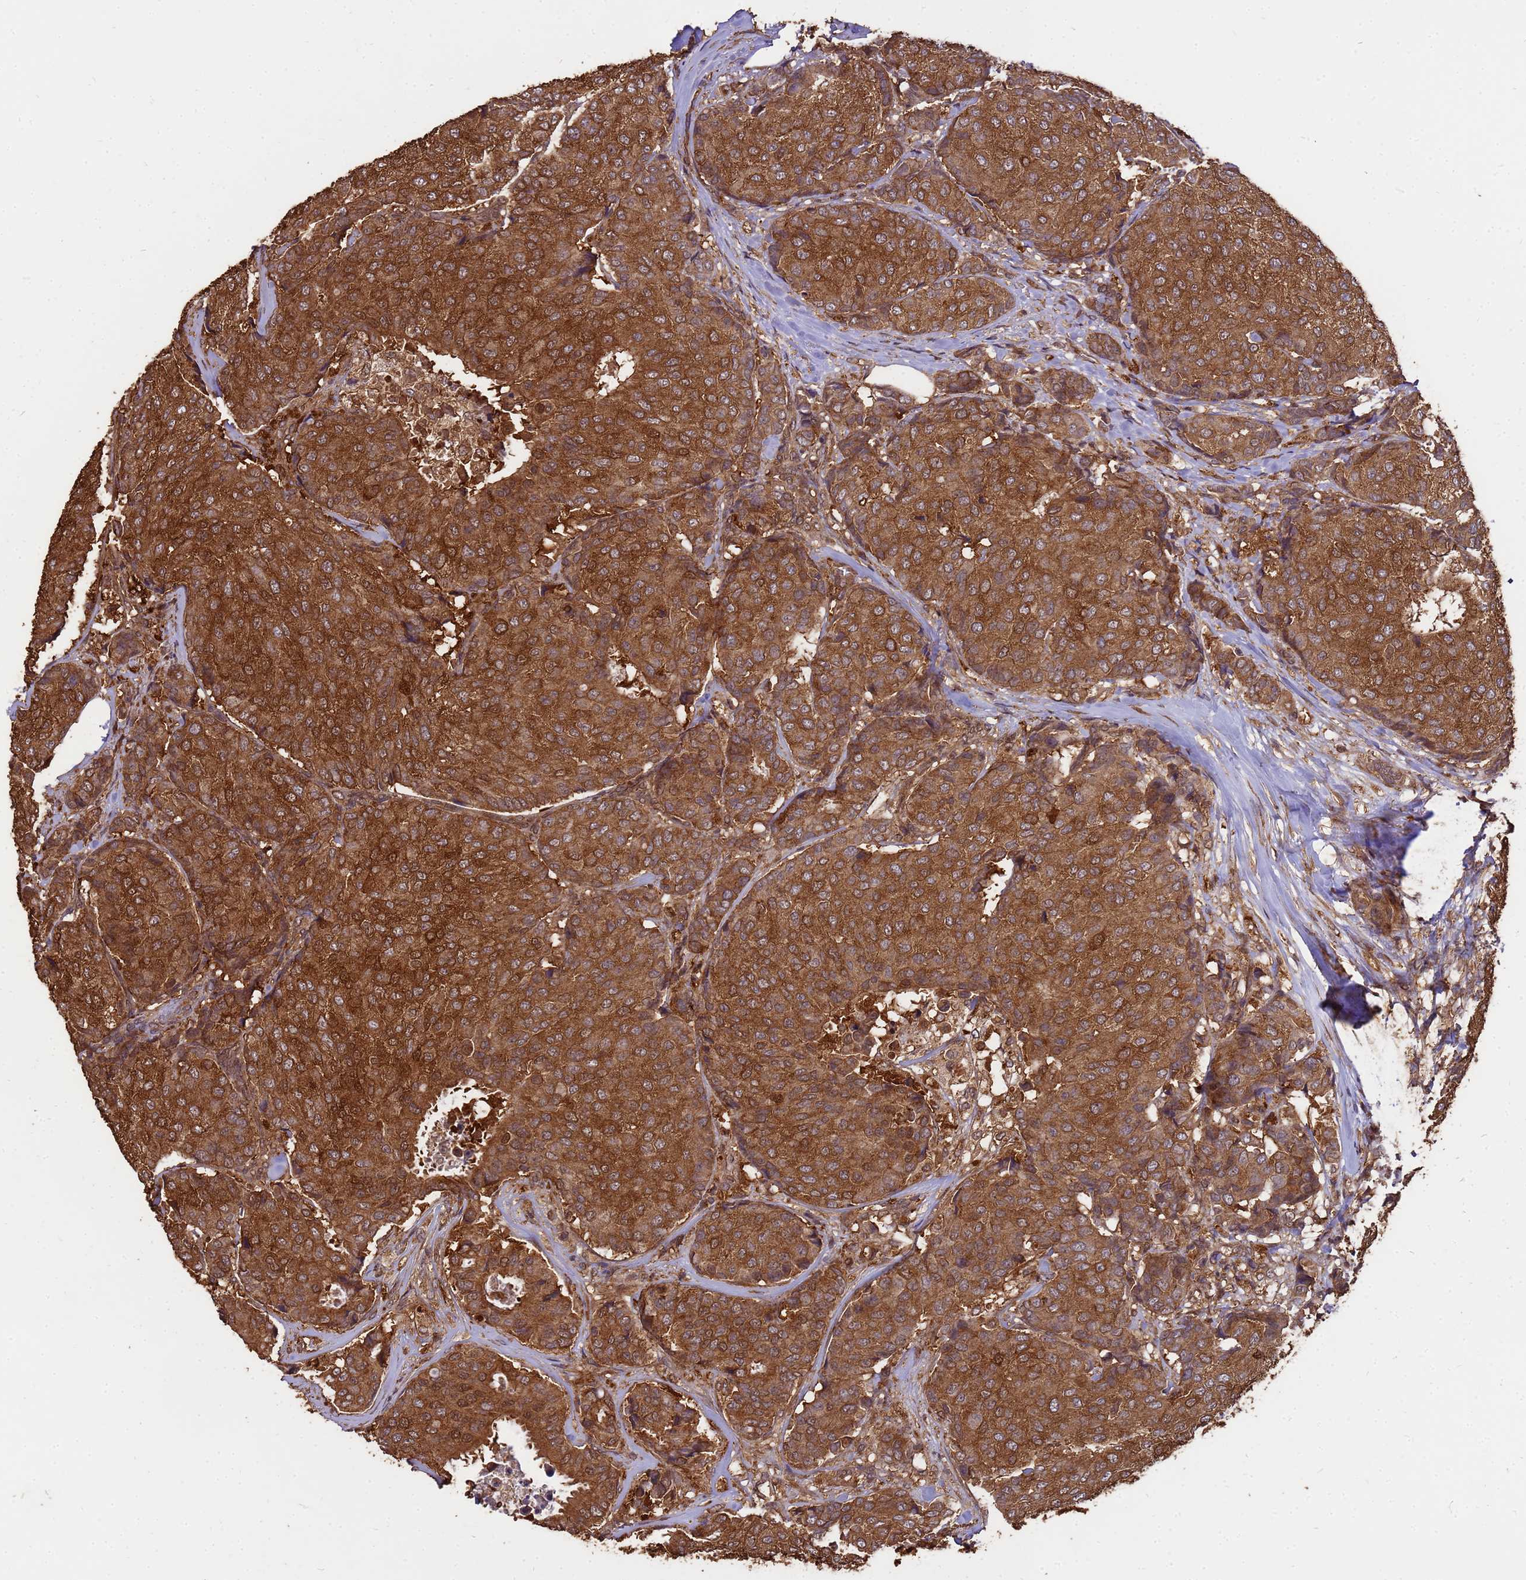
{"staining": {"intensity": "strong", "quantity": ">75%", "location": "cytoplasmic/membranous"}, "tissue": "breast cancer", "cell_type": "Tumor cells", "image_type": "cancer", "snomed": [{"axis": "morphology", "description": "Duct carcinoma"}, {"axis": "topography", "description": "Breast"}], "caption": "Immunohistochemical staining of breast infiltrating ductal carcinoma displays high levels of strong cytoplasmic/membranous expression in approximately >75% of tumor cells.", "gene": "ZNF618", "patient": {"sex": "female", "age": 75}}